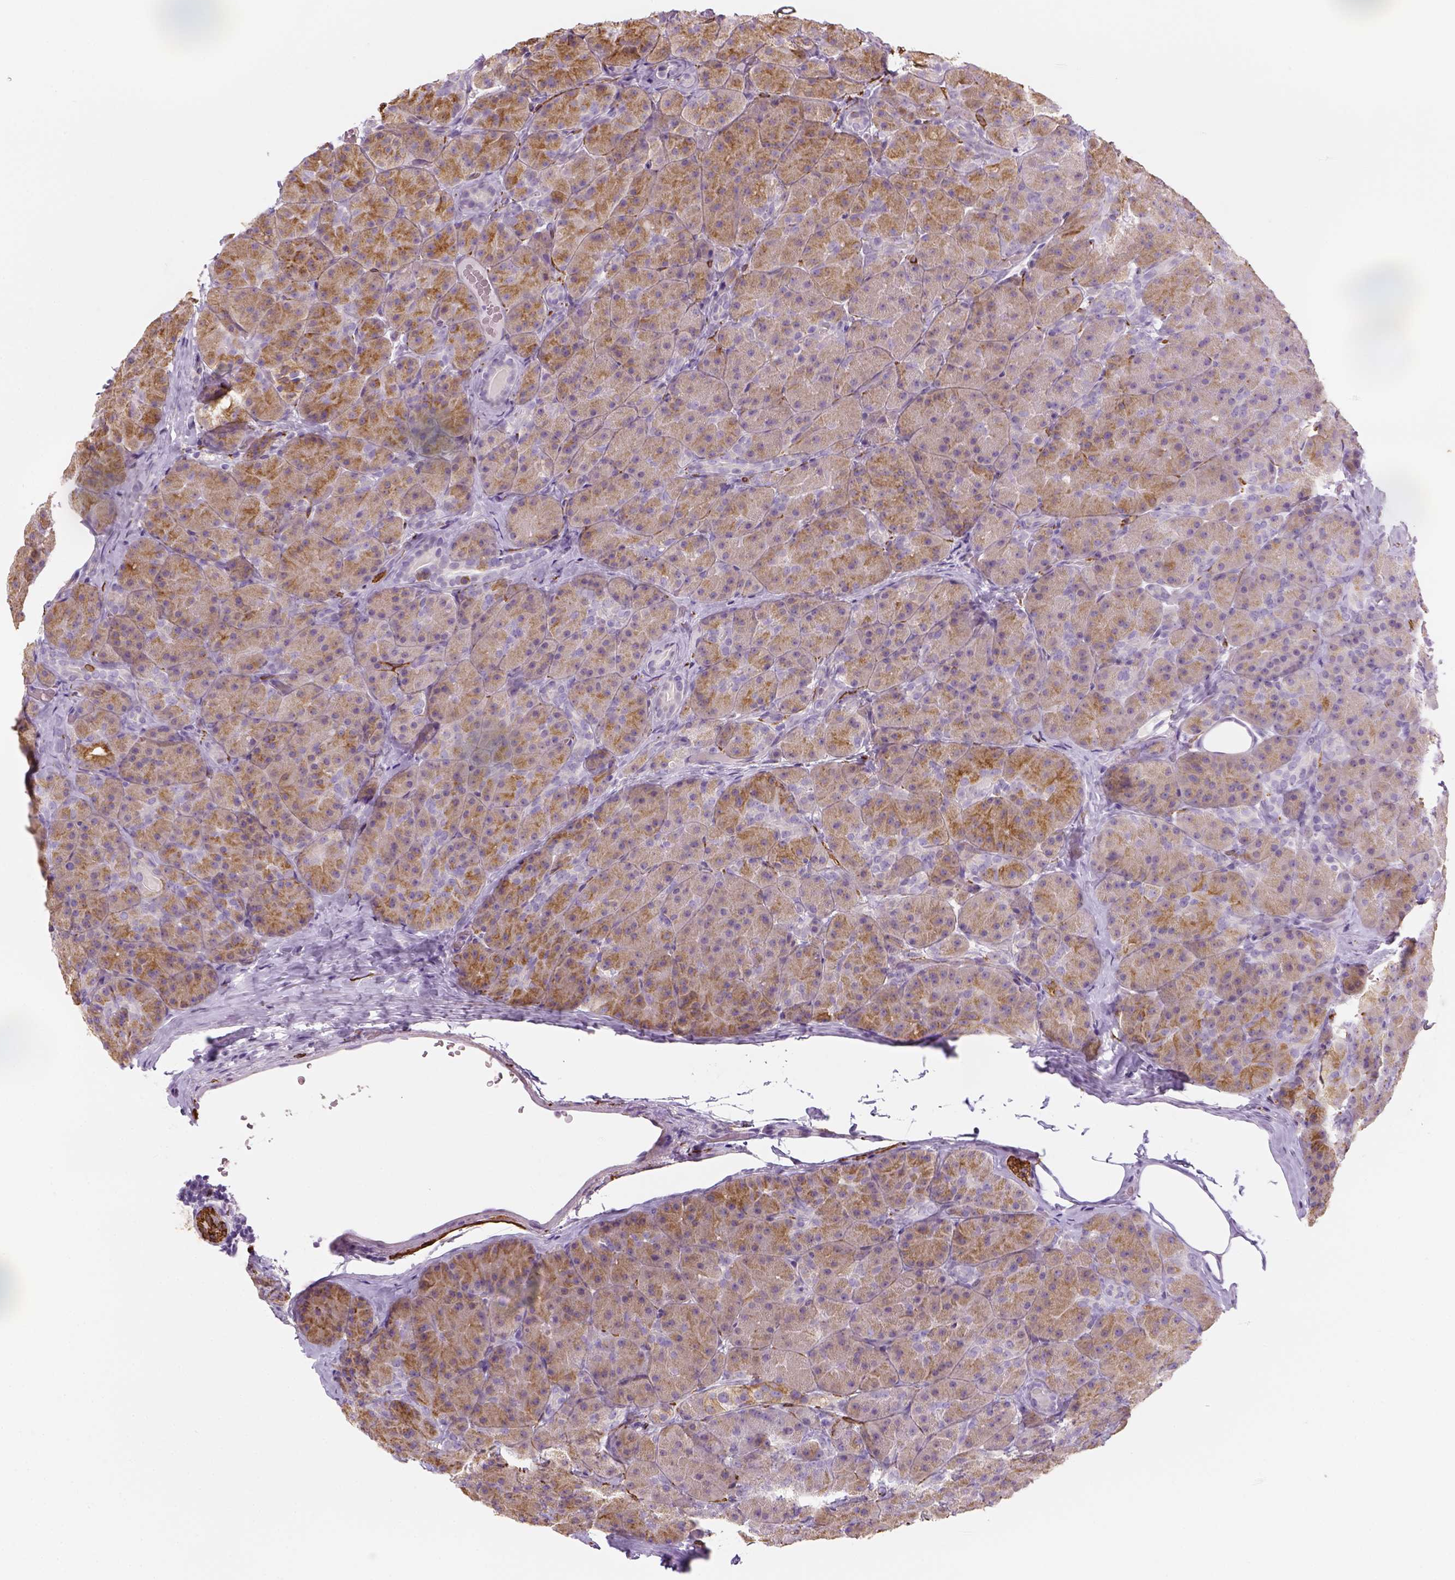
{"staining": {"intensity": "strong", "quantity": ">75%", "location": "cytoplasmic/membranous"}, "tissue": "pancreas", "cell_type": "Exocrine glandular cells", "image_type": "normal", "snomed": [{"axis": "morphology", "description": "Normal tissue, NOS"}, {"axis": "topography", "description": "Pancreas"}], "caption": "Strong cytoplasmic/membranous positivity for a protein is identified in about >75% of exocrine glandular cells of normal pancreas using IHC.", "gene": "CACNB1", "patient": {"sex": "male", "age": 57}}